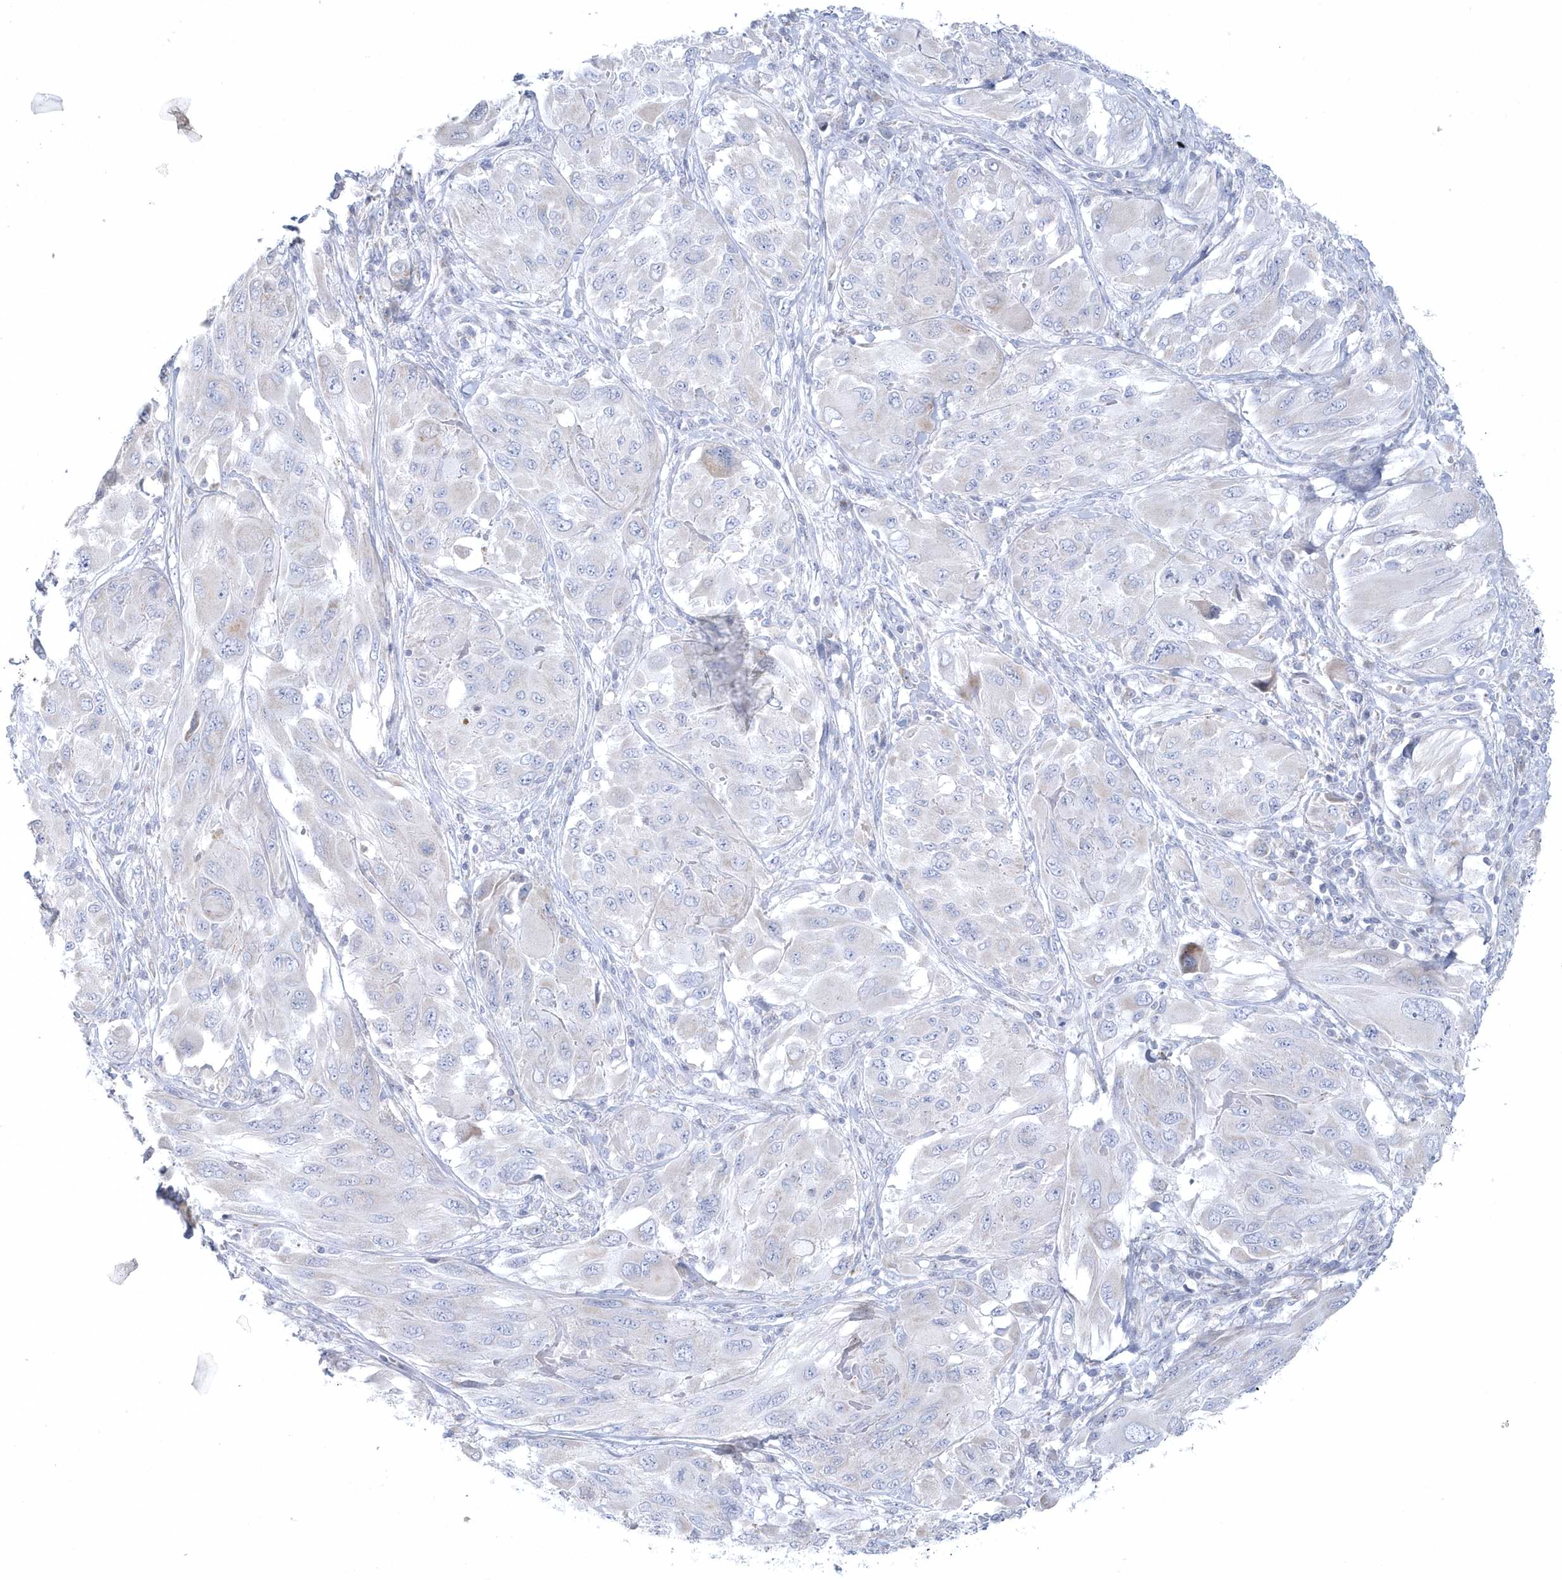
{"staining": {"intensity": "negative", "quantity": "none", "location": "none"}, "tissue": "melanoma", "cell_type": "Tumor cells", "image_type": "cancer", "snomed": [{"axis": "morphology", "description": "Malignant melanoma, NOS"}, {"axis": "topography", "description": "Skin"}], "caption": "DAB immunohistochemical staining of malignant melanoma displays no significant positivity in tumor cells.", "gene": "NIPAL1", "patient": {"sex": "female", "age": 91}}